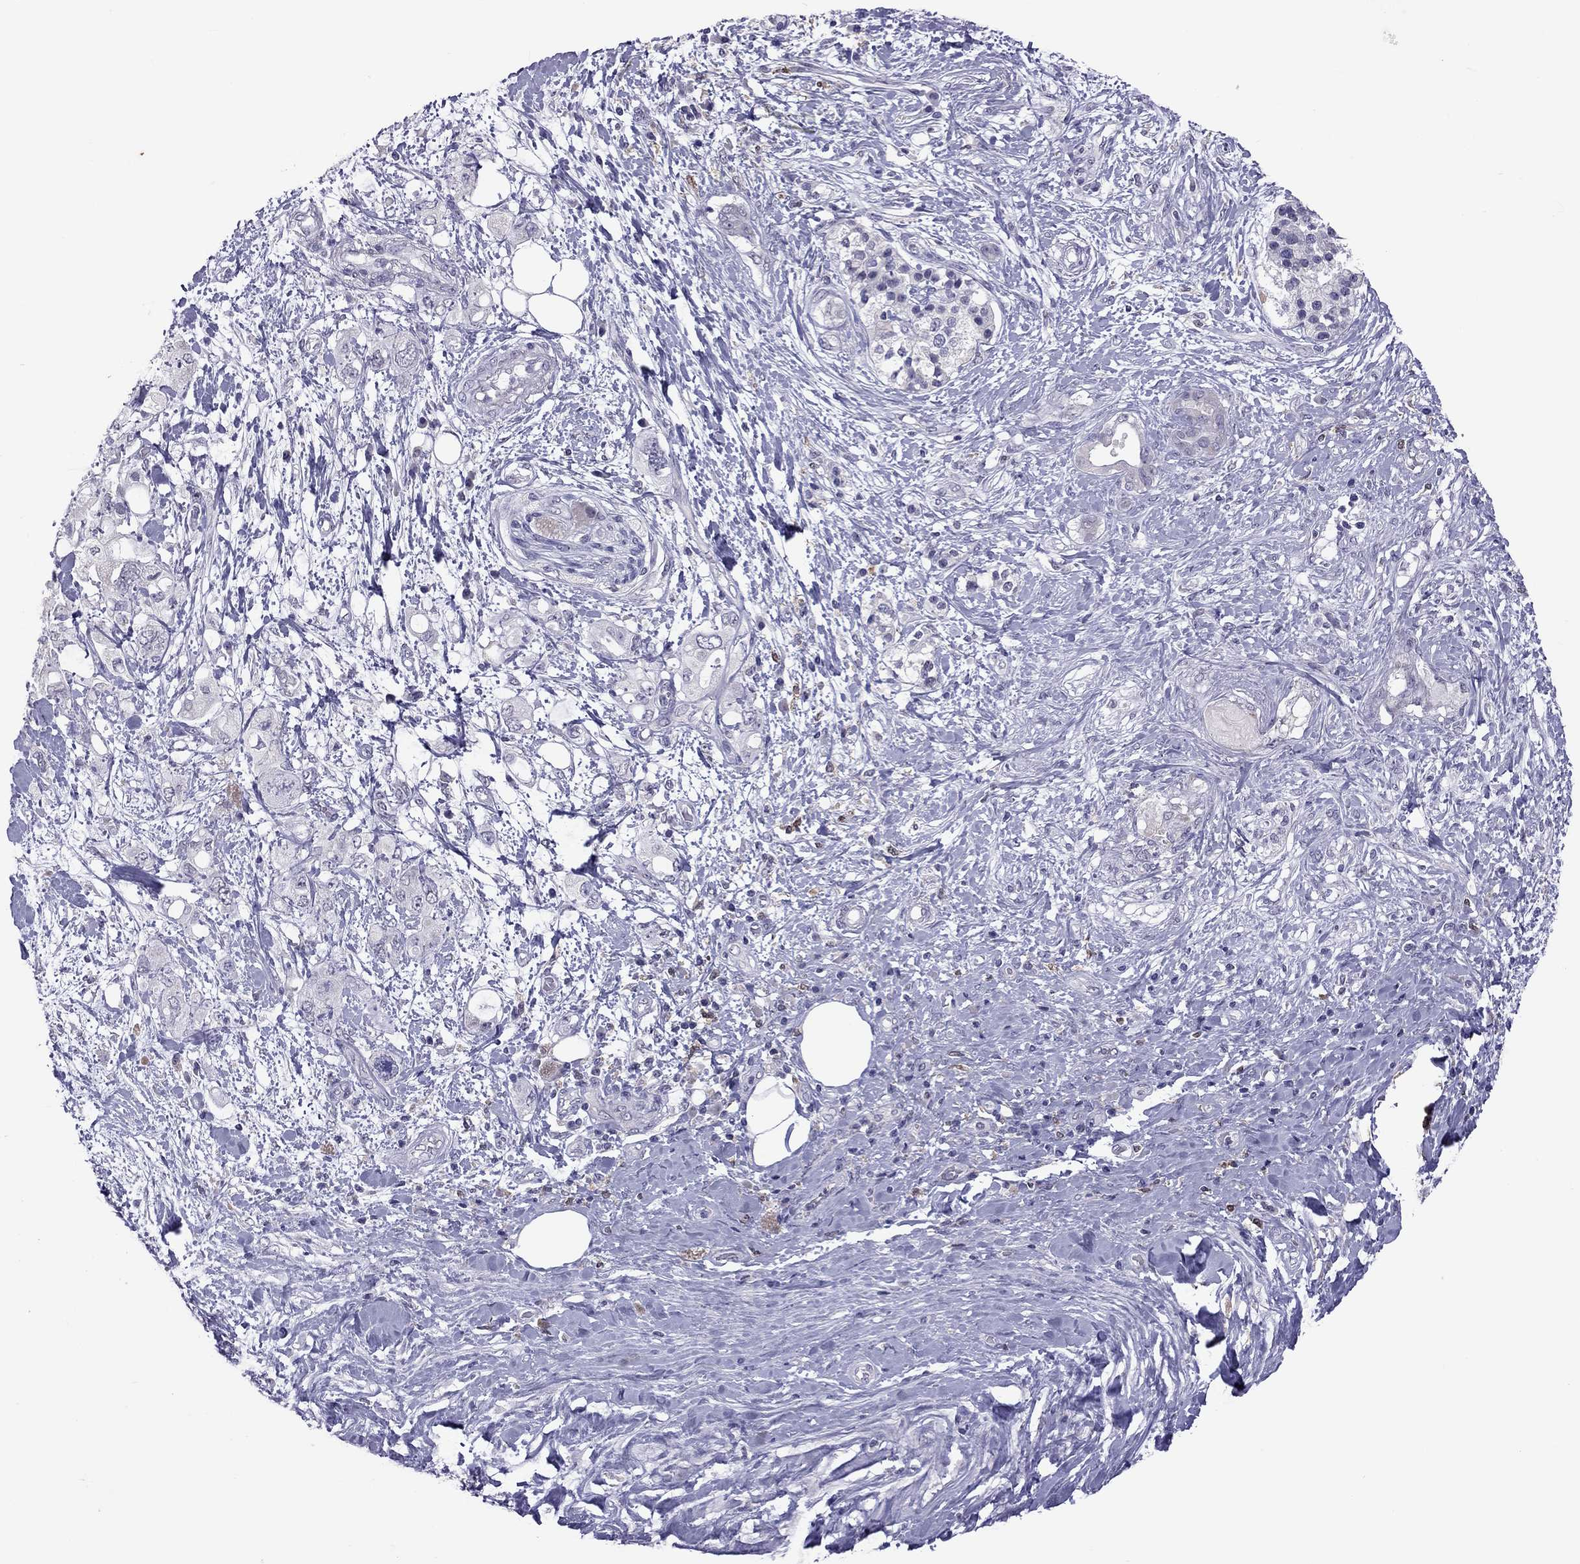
{"staining": {"intensity": "negative", "quantity": "none", "location": "none"}, "tissue": "pancreatic cancer", "cell_type": "Tumor cells", "image_type": "cancer", "snomed": [{"axis": "morphology", "description": "Adenocarcinoma, NOS"}, {"axis": "topography", "description": "Pancreas"}], "caption": "IHC of pancreatic cancer reveals no expression in tumor cells.", "gene": "PPP1R3A", "patient": {"sex": "female", "age": 56}}